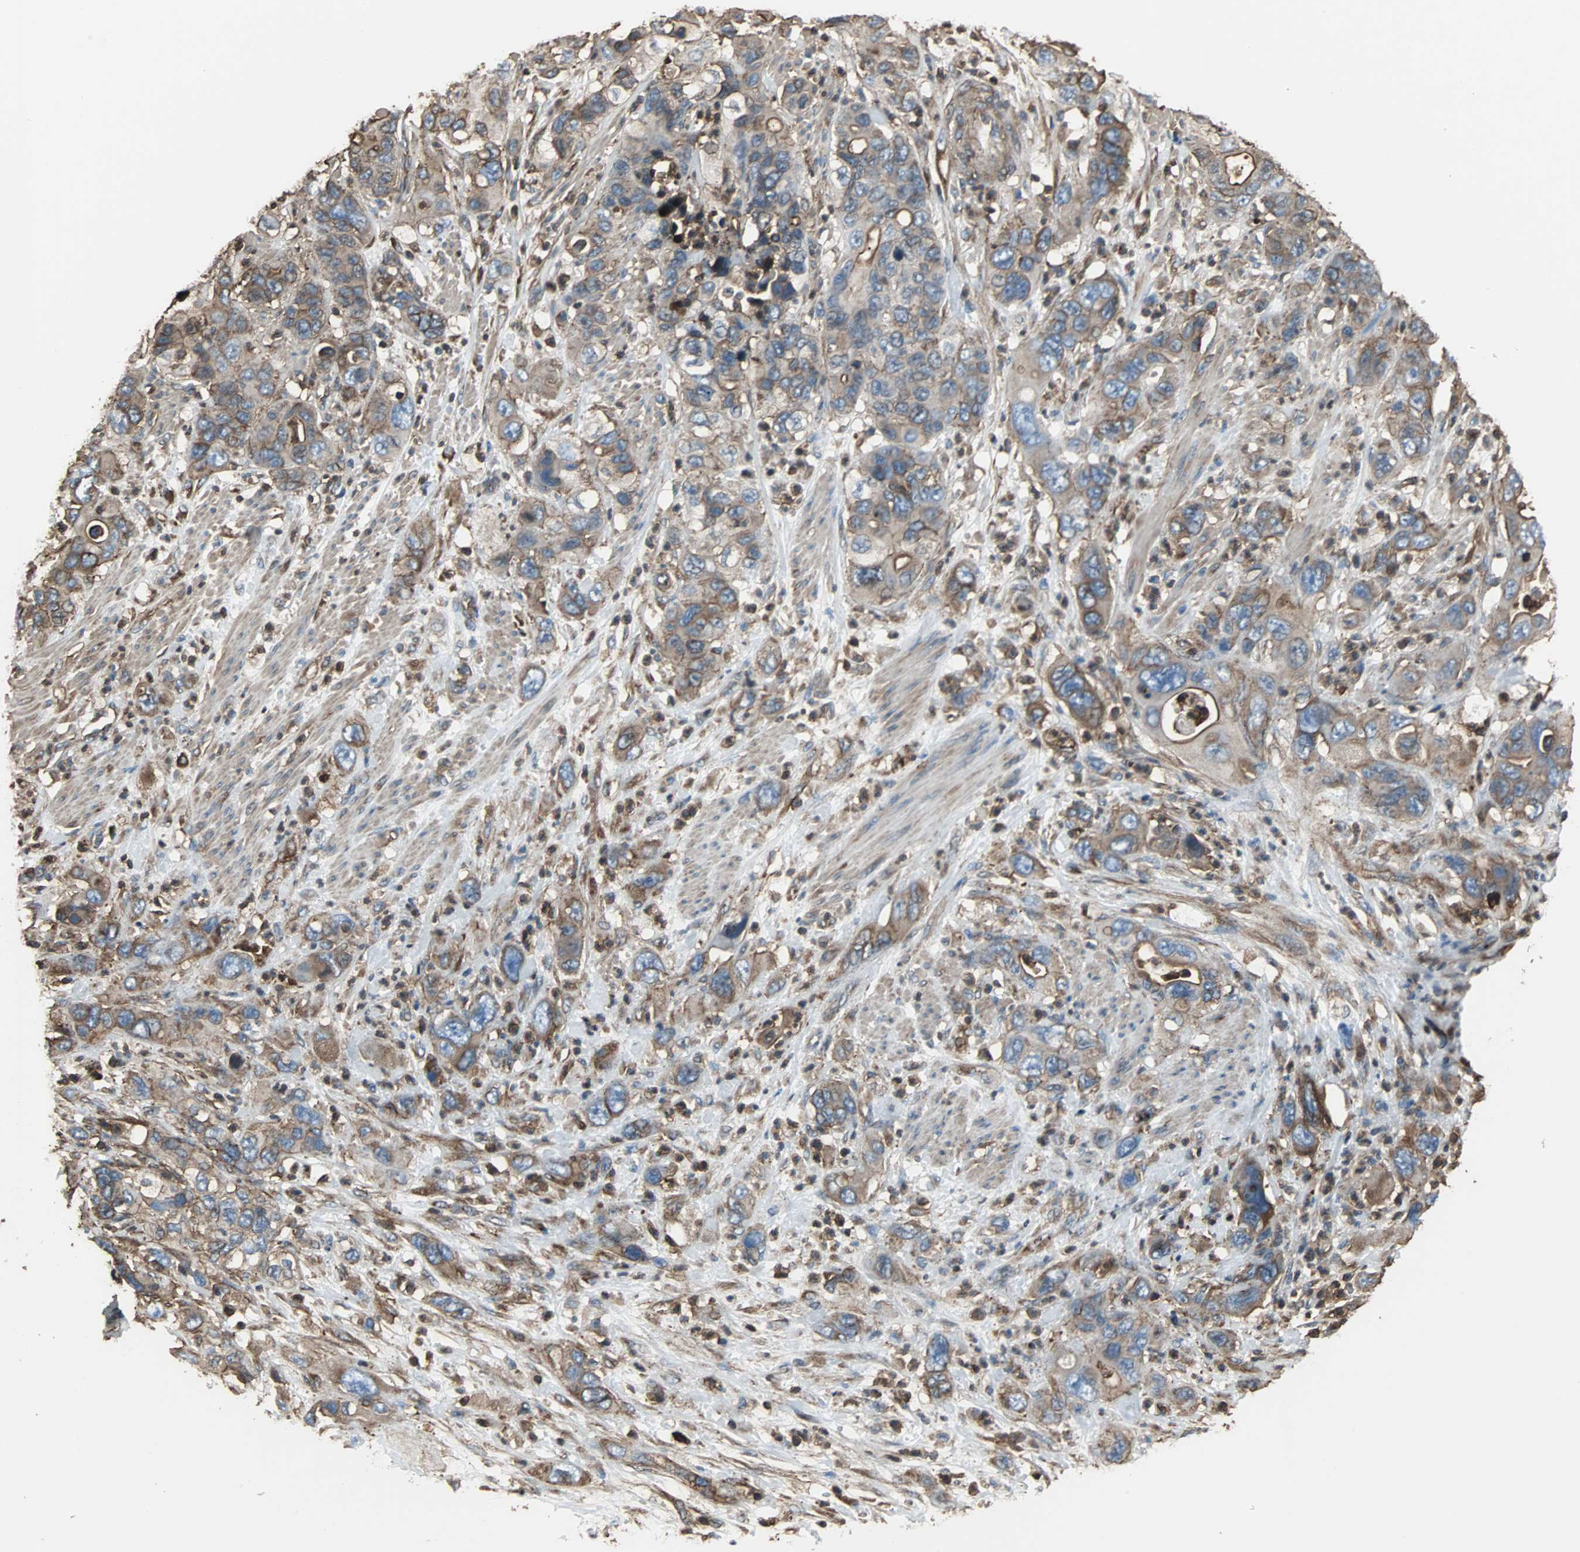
{"staining": {"intensity": "moderate", "quantity": ">75%", "location": "cytoplasmic/membranous"}, "tissue": "pancreatic cancer", "cell_type": "Tumor cells", "image_type": "cancer", "snomed": [{"axis": "morphology", "description": "Adenocarcinoma, NOS"}, {"axis": "topography", "description": "Pancreas"}], "caption": "A brown stain labels moderate cytoplasmic/membranous staining of a protein in human pancreatic cancer (adenocarcinoma) tumor cells.", "gene": "ACTN1", "patient": {"sex": "female", "age": 71}}